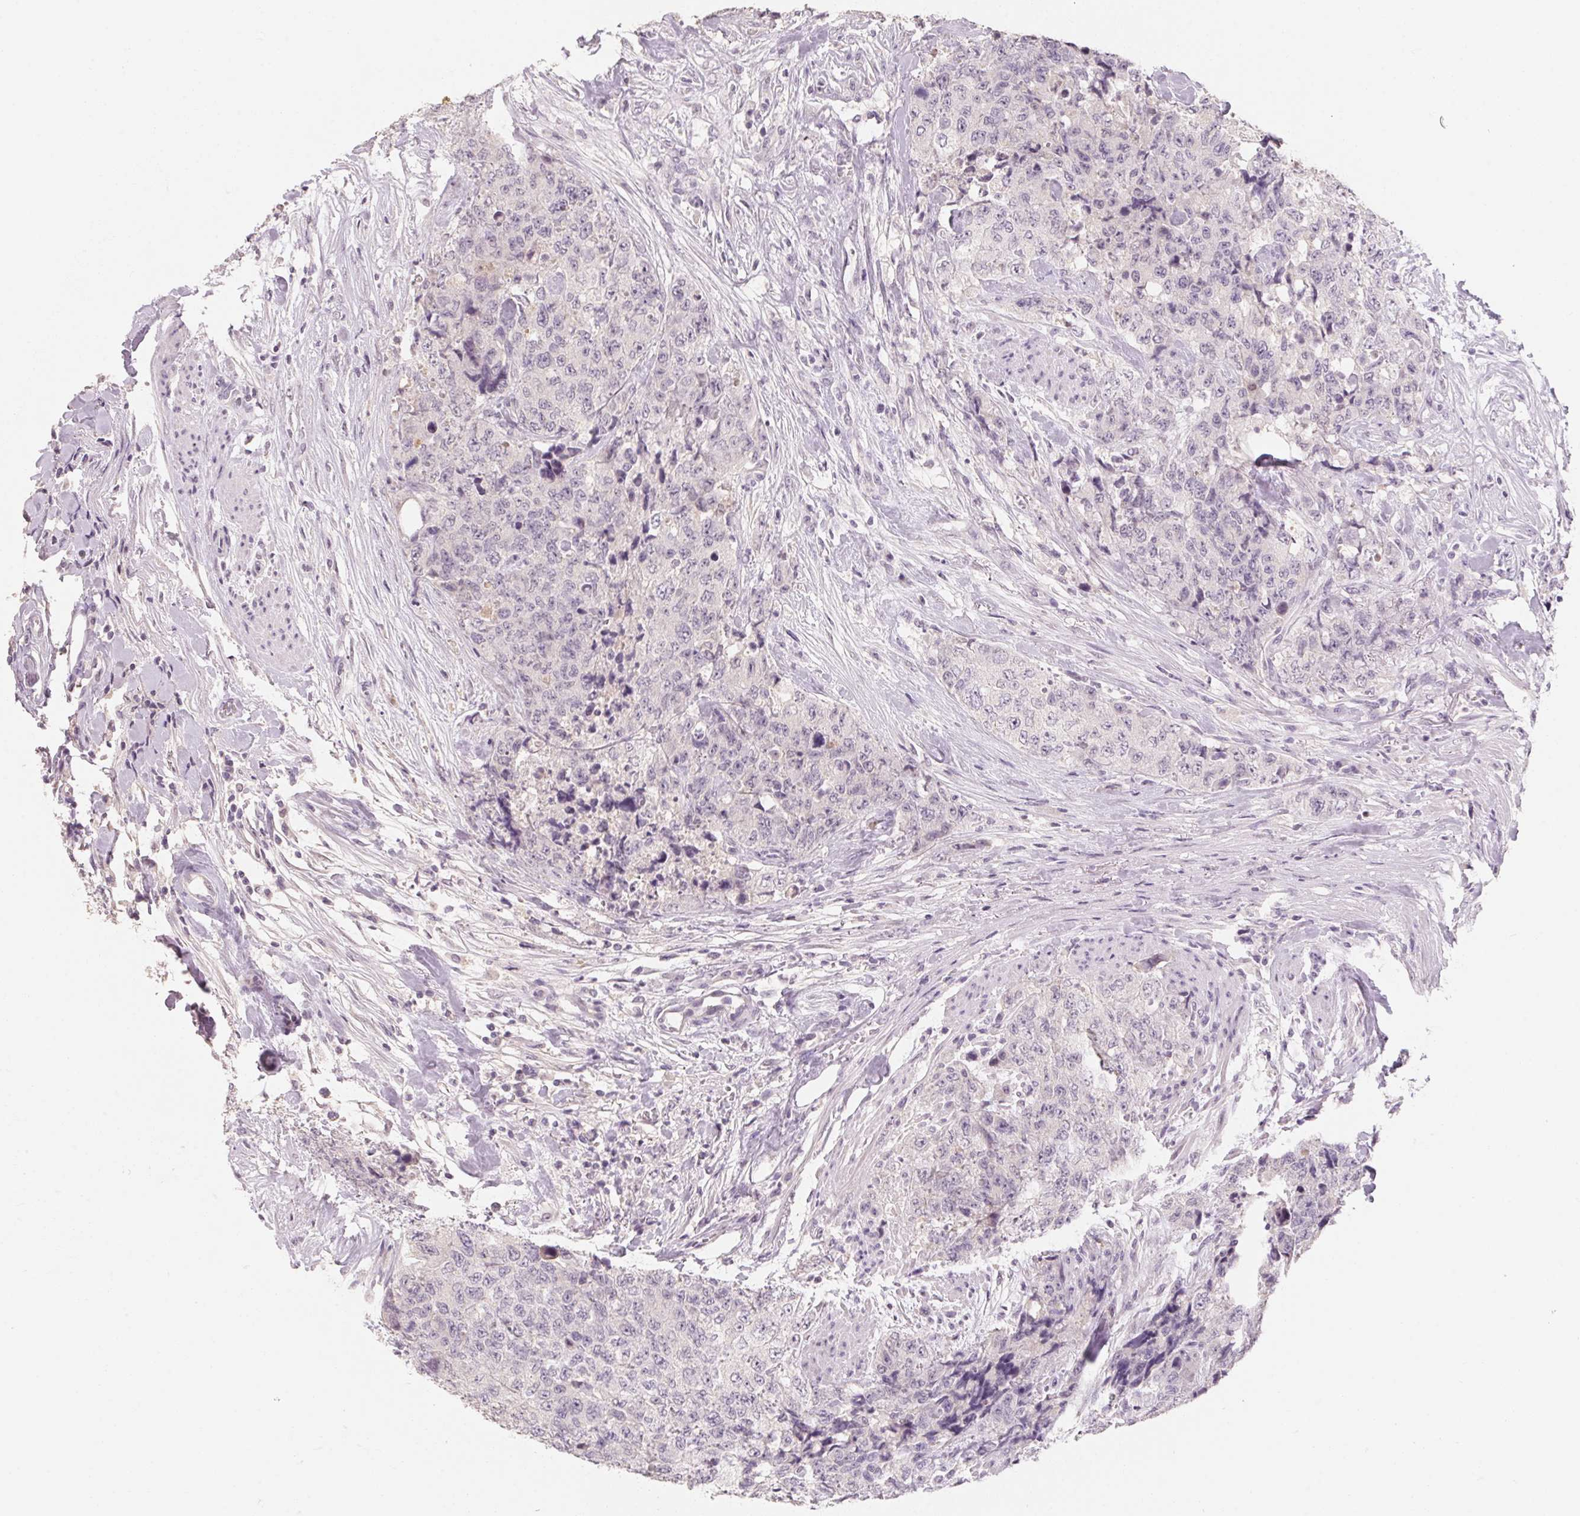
{"staining": {"intensity": "negative", "quantity": "none", "location": "none"}, "tissue": "urothelial cancer", "cell_type": "Tumor cells", "image_type": "cancer", "snomed": [{"axis": "morphology", "description": "Urothelial carcinoma, High grade"}, {"axis": "topography", "description": "Urinary bladder"}], "caption": "Urothelial cancer was stained to show a protein in brown. There is no significant positivity in tumor cells.", "gene": "CAPZA3", "patient": {"sex": "female", "age": 78}}